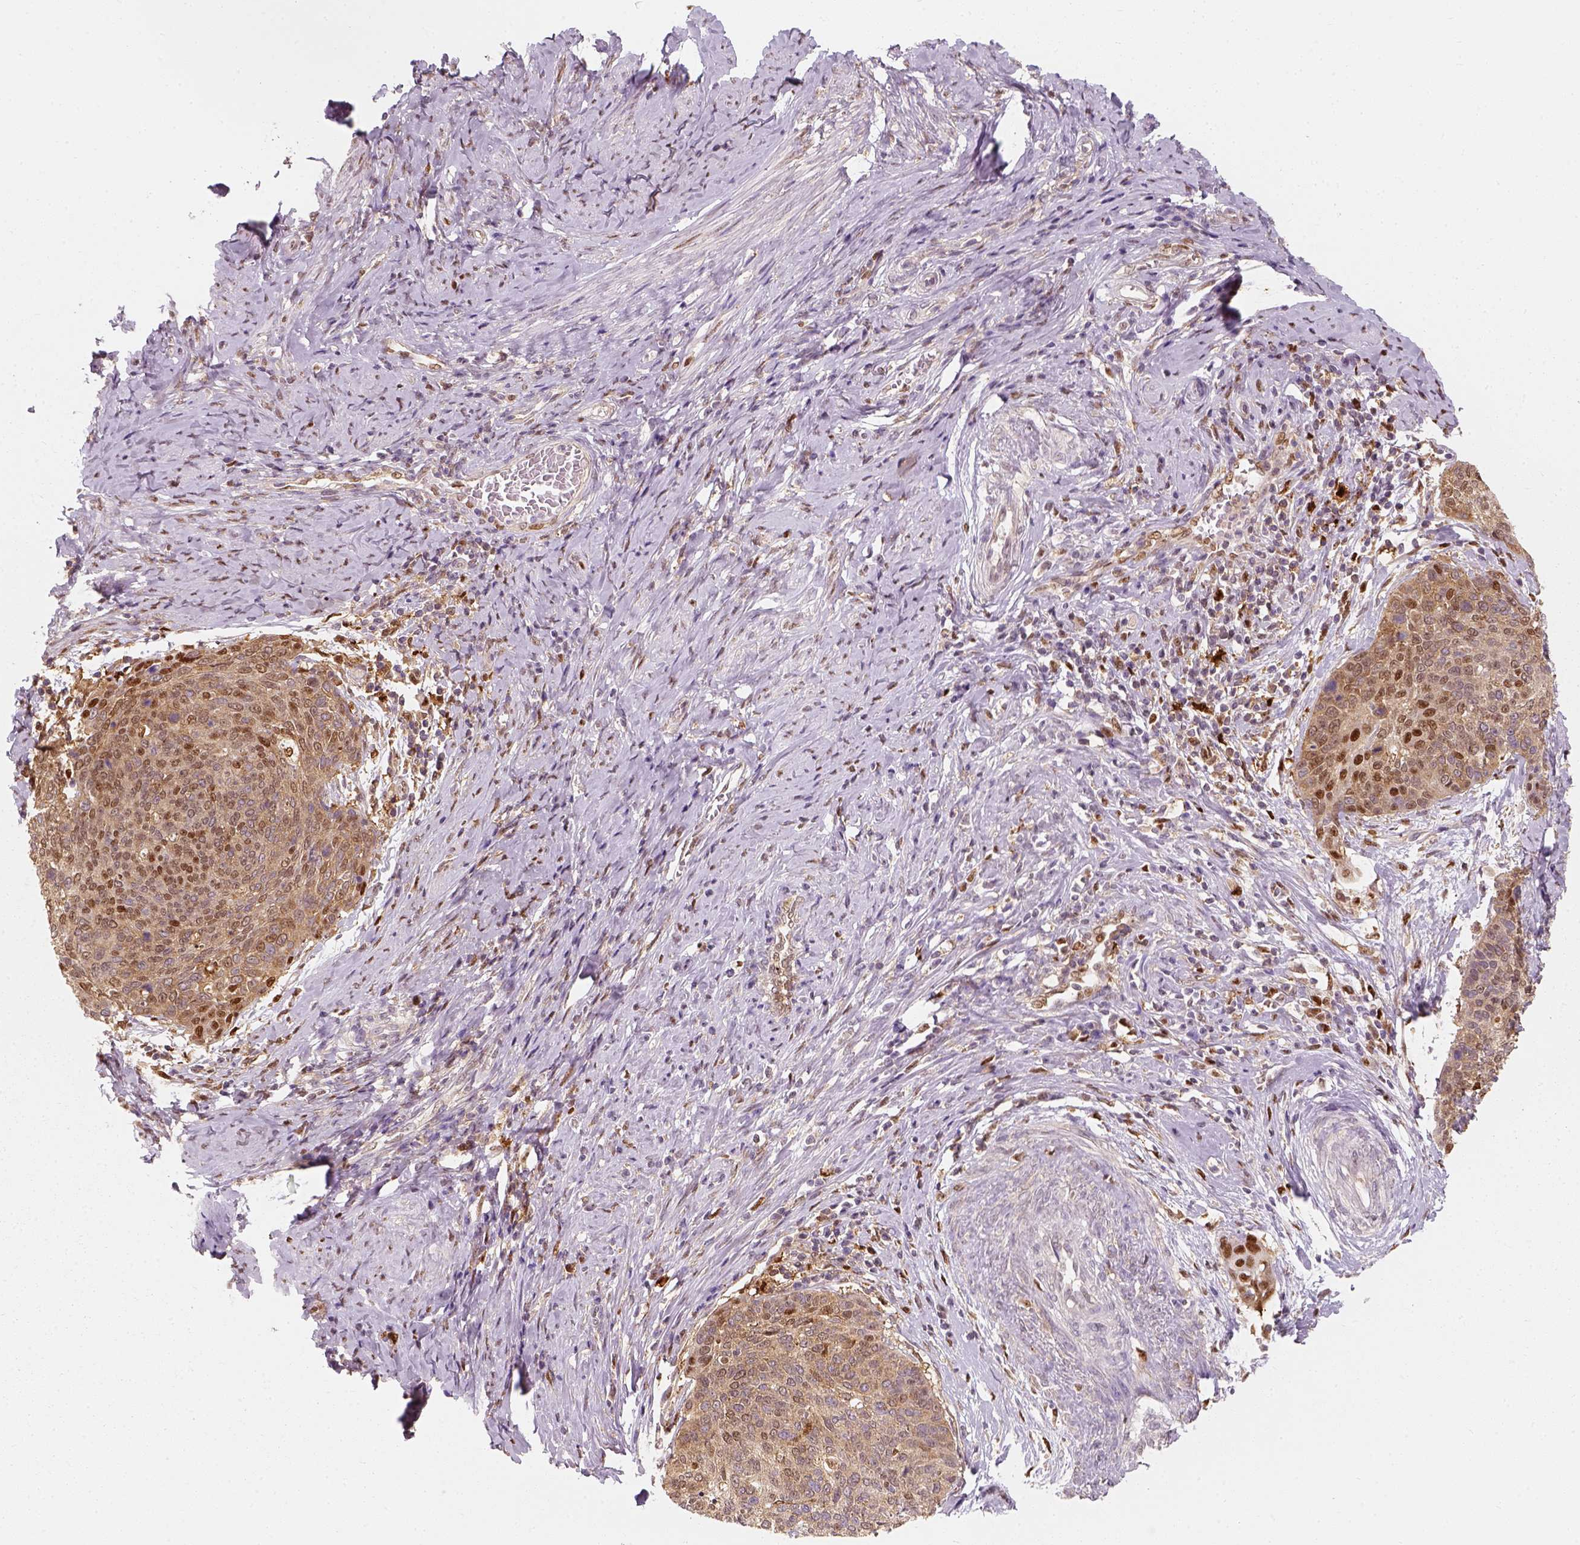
{"staining": {"intensity": "moderate", "quantity": "25%-75%", "location": "cytoplasmic/membranous,nuclear"}, "tissue": "cervical cancer", "cell_type": "Tumor cells", "image_type": "cancer", "snomed": [{"axis": "morphology", "description": "Squamous cell carcinoma, NOS"}, {"axis": "topography", "description": "Cervix"}], "caption": "An immunohistochemistry photomicrograph of neoplastic tissue is shown. Protein staining in brown shows moderate cytoplasmic/membranous and nuclear positivity in squamous cell carcinoma (cervical) within tumor cells. Using DAB (3,3'-diaminobenzidine) (brown) and hematoxylin (blue) stains, captured at high magnification using brightfield microscopy.", "gene": "SQSTM1", "patient": {"sex": "female", "age": 69}}